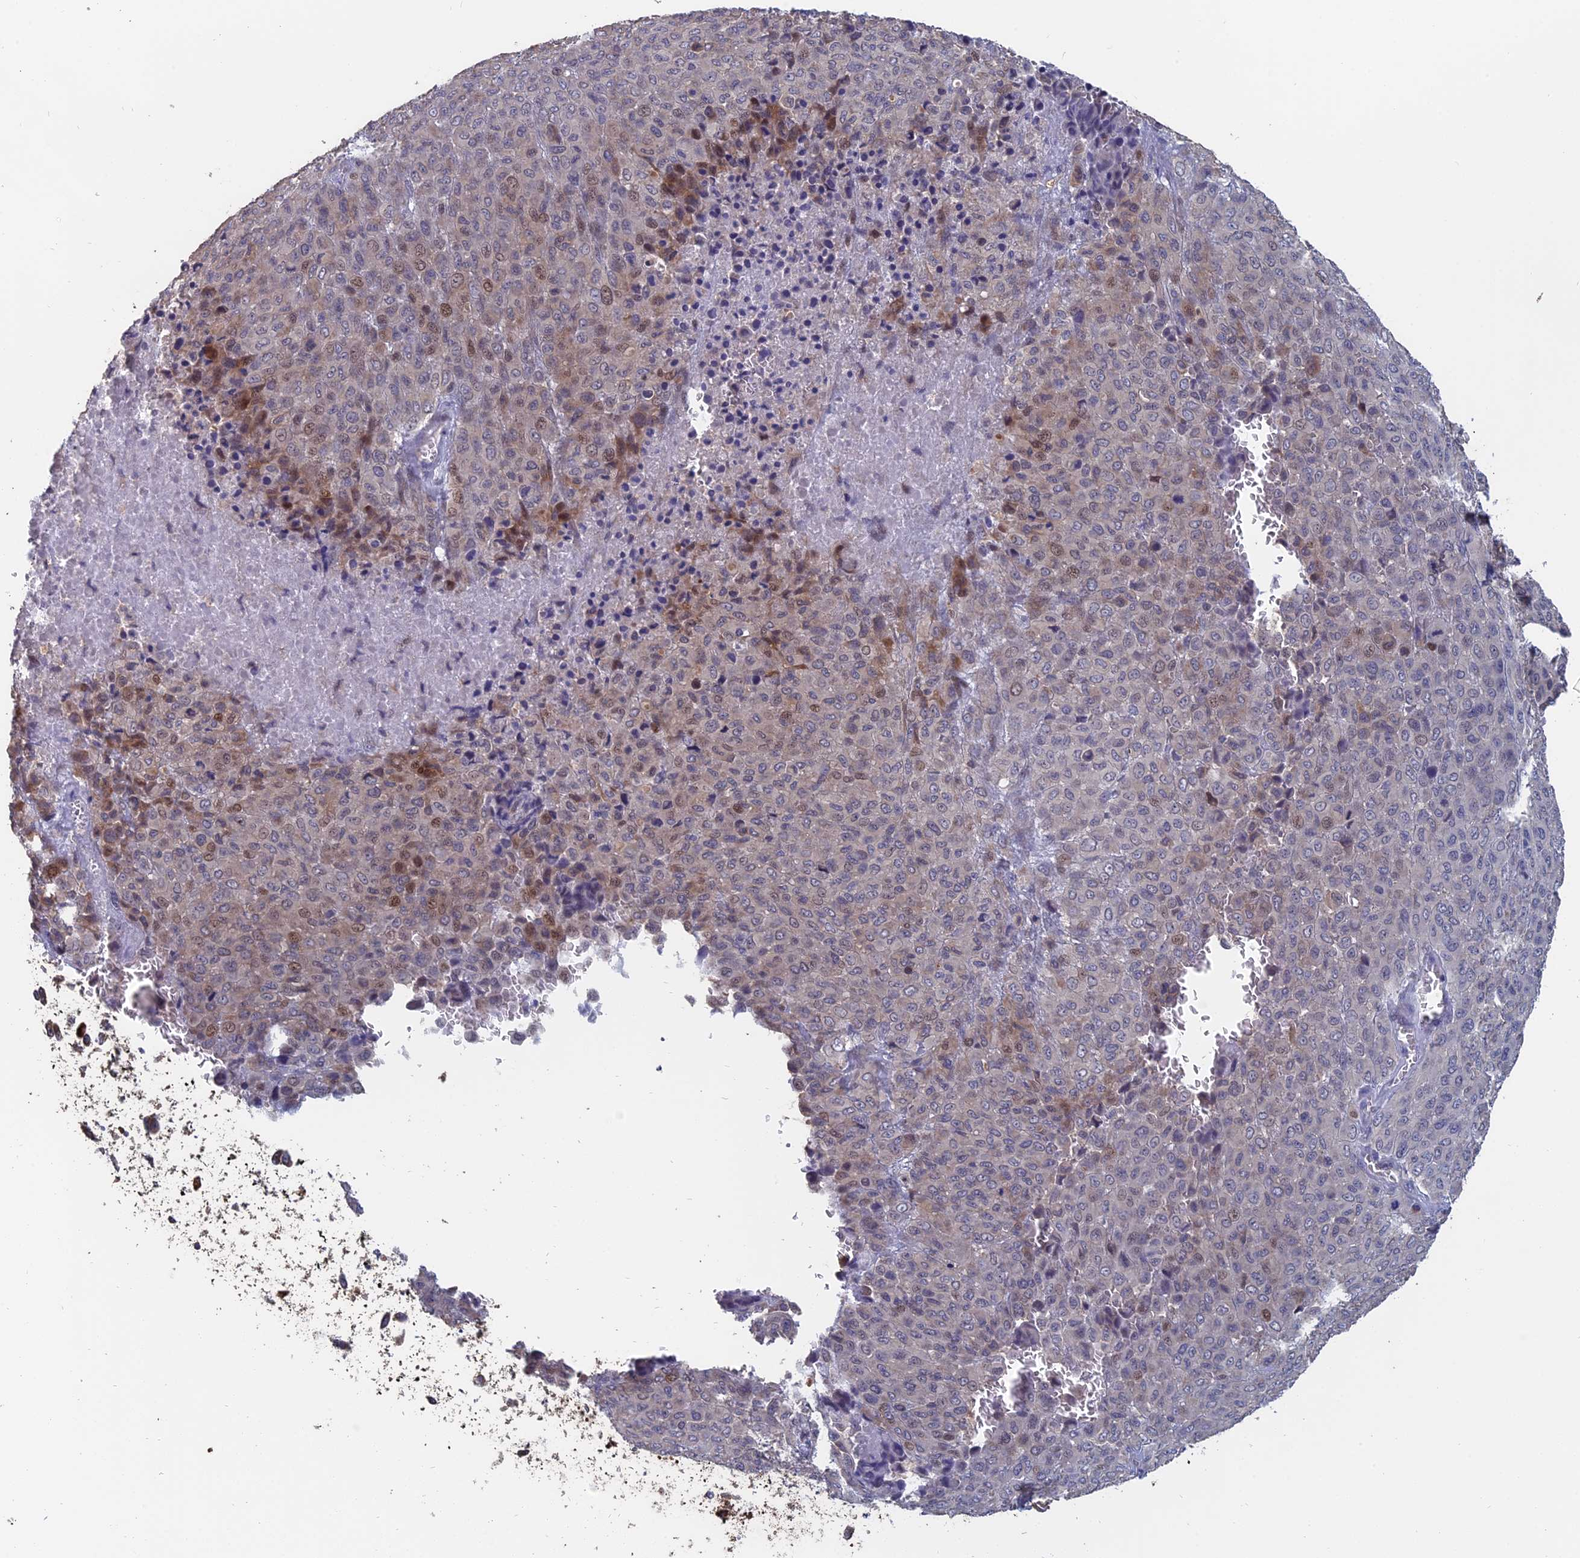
{"staining": {"intensity": "moderate", "quantity": "<25%", "location": "nuclear"}, "tissue": "melanoma", "cell_type": "Tumor cells", "image_type": "cancer", "snomed": [{"axis": "morphology", "description": "Malignant melanoma, Metastatic site"}, {"axis": "topography", "description": "Skin"}], "caption": "Brown immunohistochemical staining in malignant melanoma (metastatic site) reveals moderate nuclear staining in approximately <25% of tumor cells.", "gene": "SLC33A1", "patient": {"sex": "female", "age": 81}}